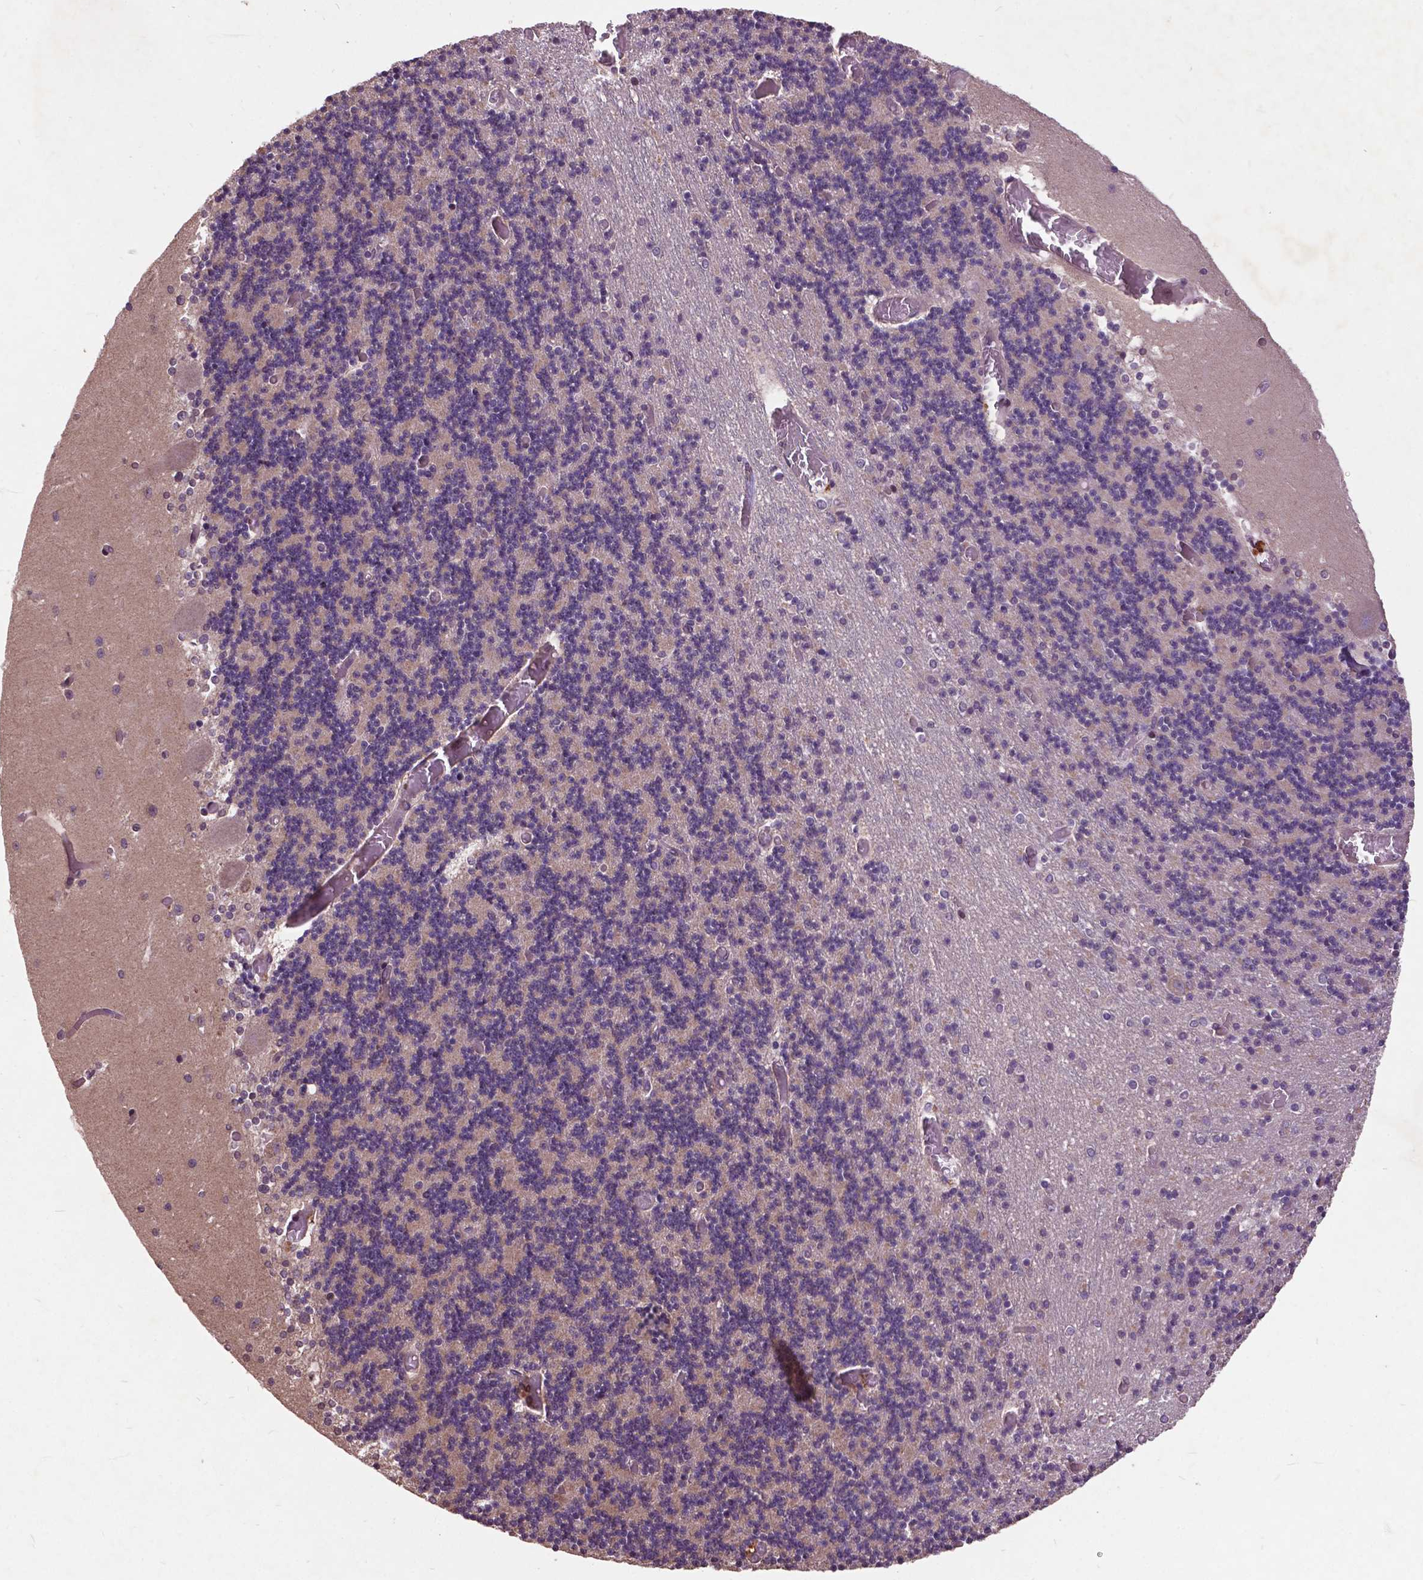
{"staining": {"intensity": "negative", "quantity": "none", "location": "none"}, "tissue": "cerebellum", "cell_type": "Cells in granular layer", "image_type": "normal", "snomed": [{"axis": "morphology", "description": "Normal tissue, NOS"}, {"axis": "topography", "description": "Cerebellum"}], "caption": "A micrograph of human cerebellum is negative for staining in cells in granular layer. (IHC, brightfield microscopy, high magnification).", "gene": "AP1S3", "patient": {"sex": "female", "age": 28}}